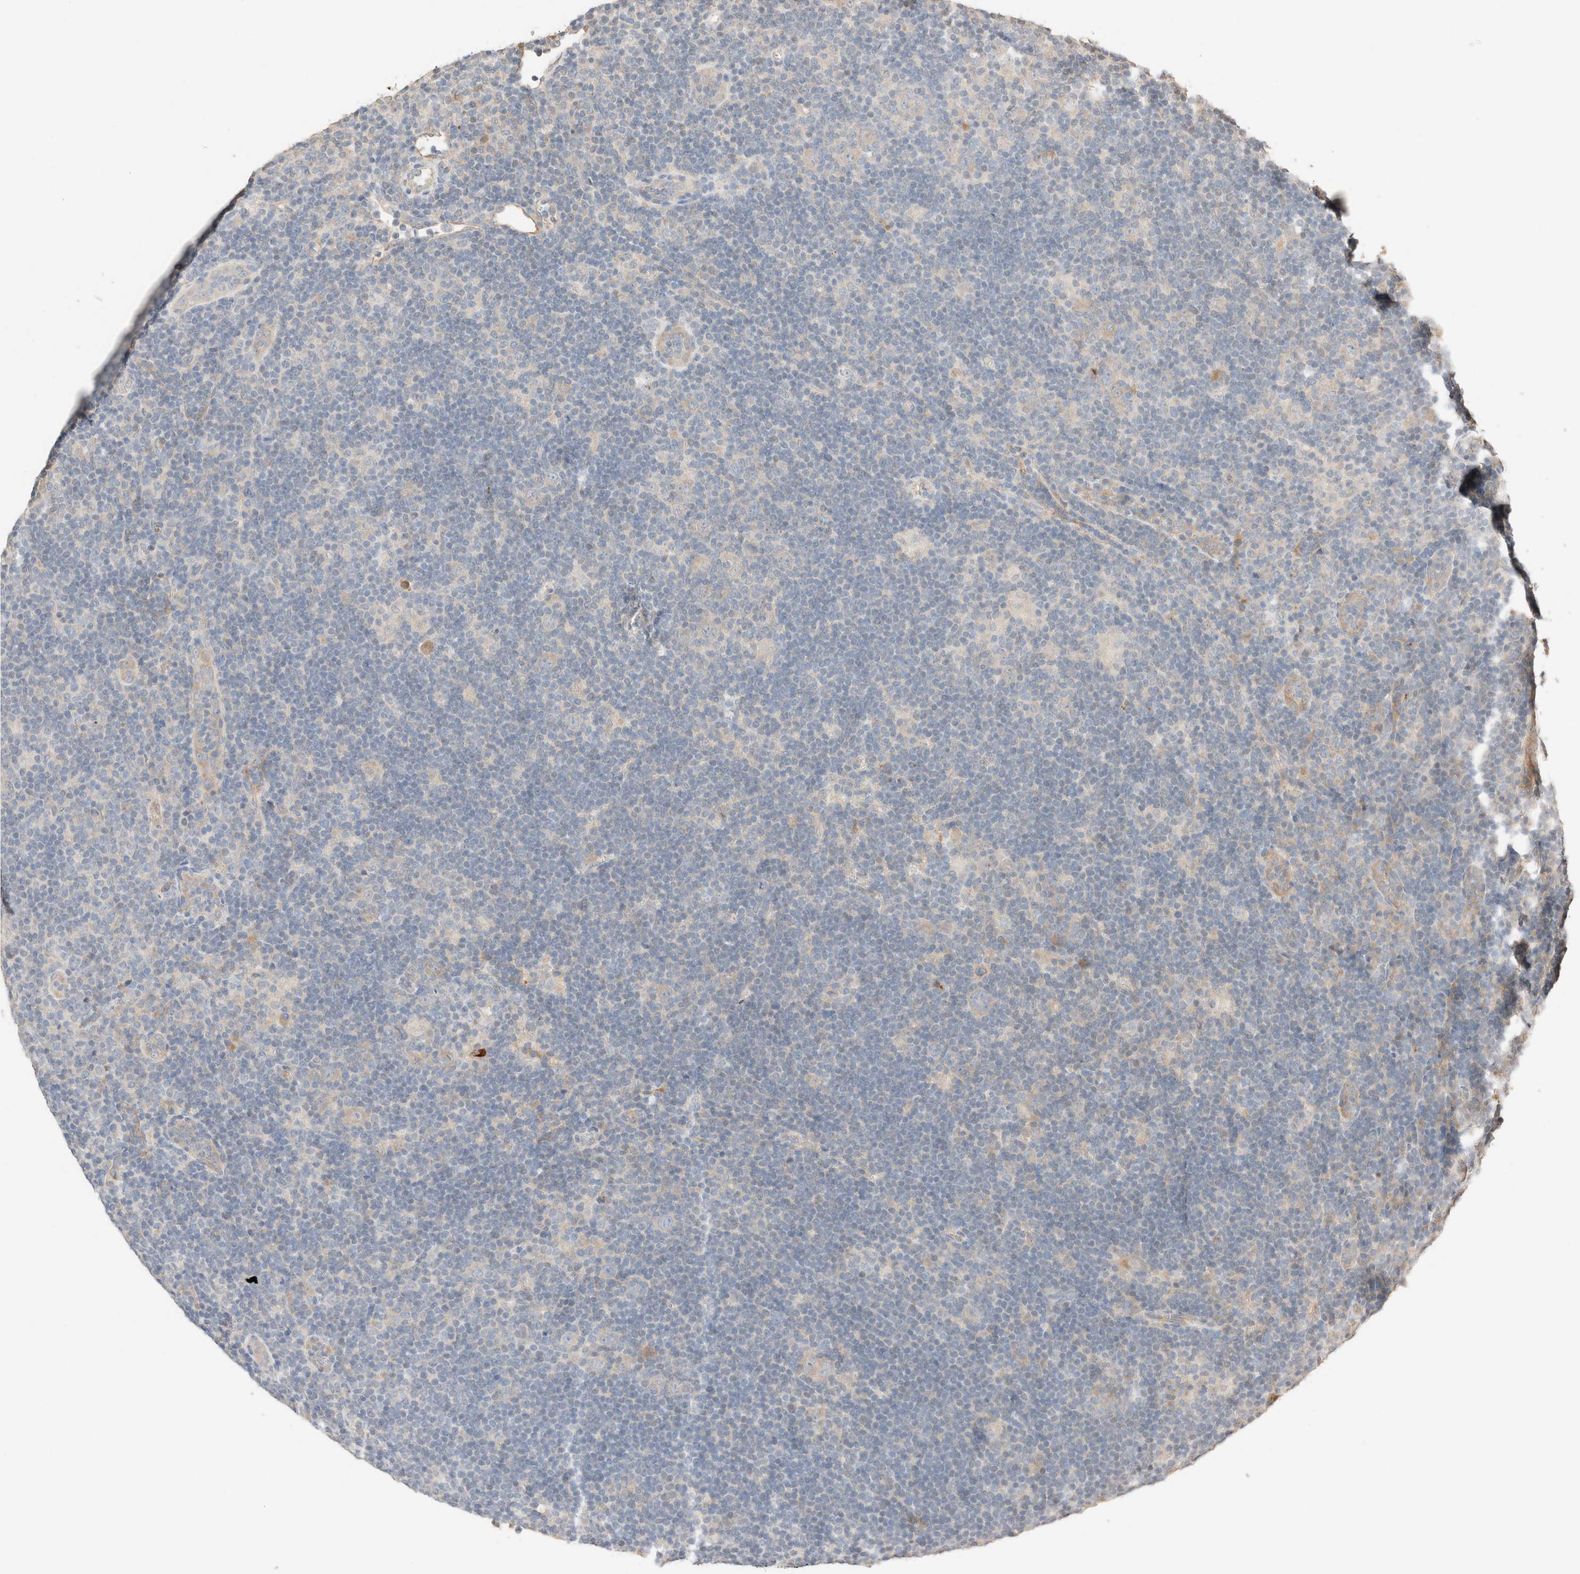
{"staining": {"intensity": "negative", "quantity": "none", "location": "none"}, "tissue": "lymphoma", "cell_type": "Tumor cells", "image_type": "cancer", "snomed": [{"axis": "morphology", "description": "Hodgkin's disease, NOS"}, {"axis": "topography", "description": "Lymph node"}], "caption": "Lymphoma stained for a protein using immunohistochemistry shows no expression tumor cells.", "gene": "TUBD1", "patient": {"sex": "female", "age": 57}}